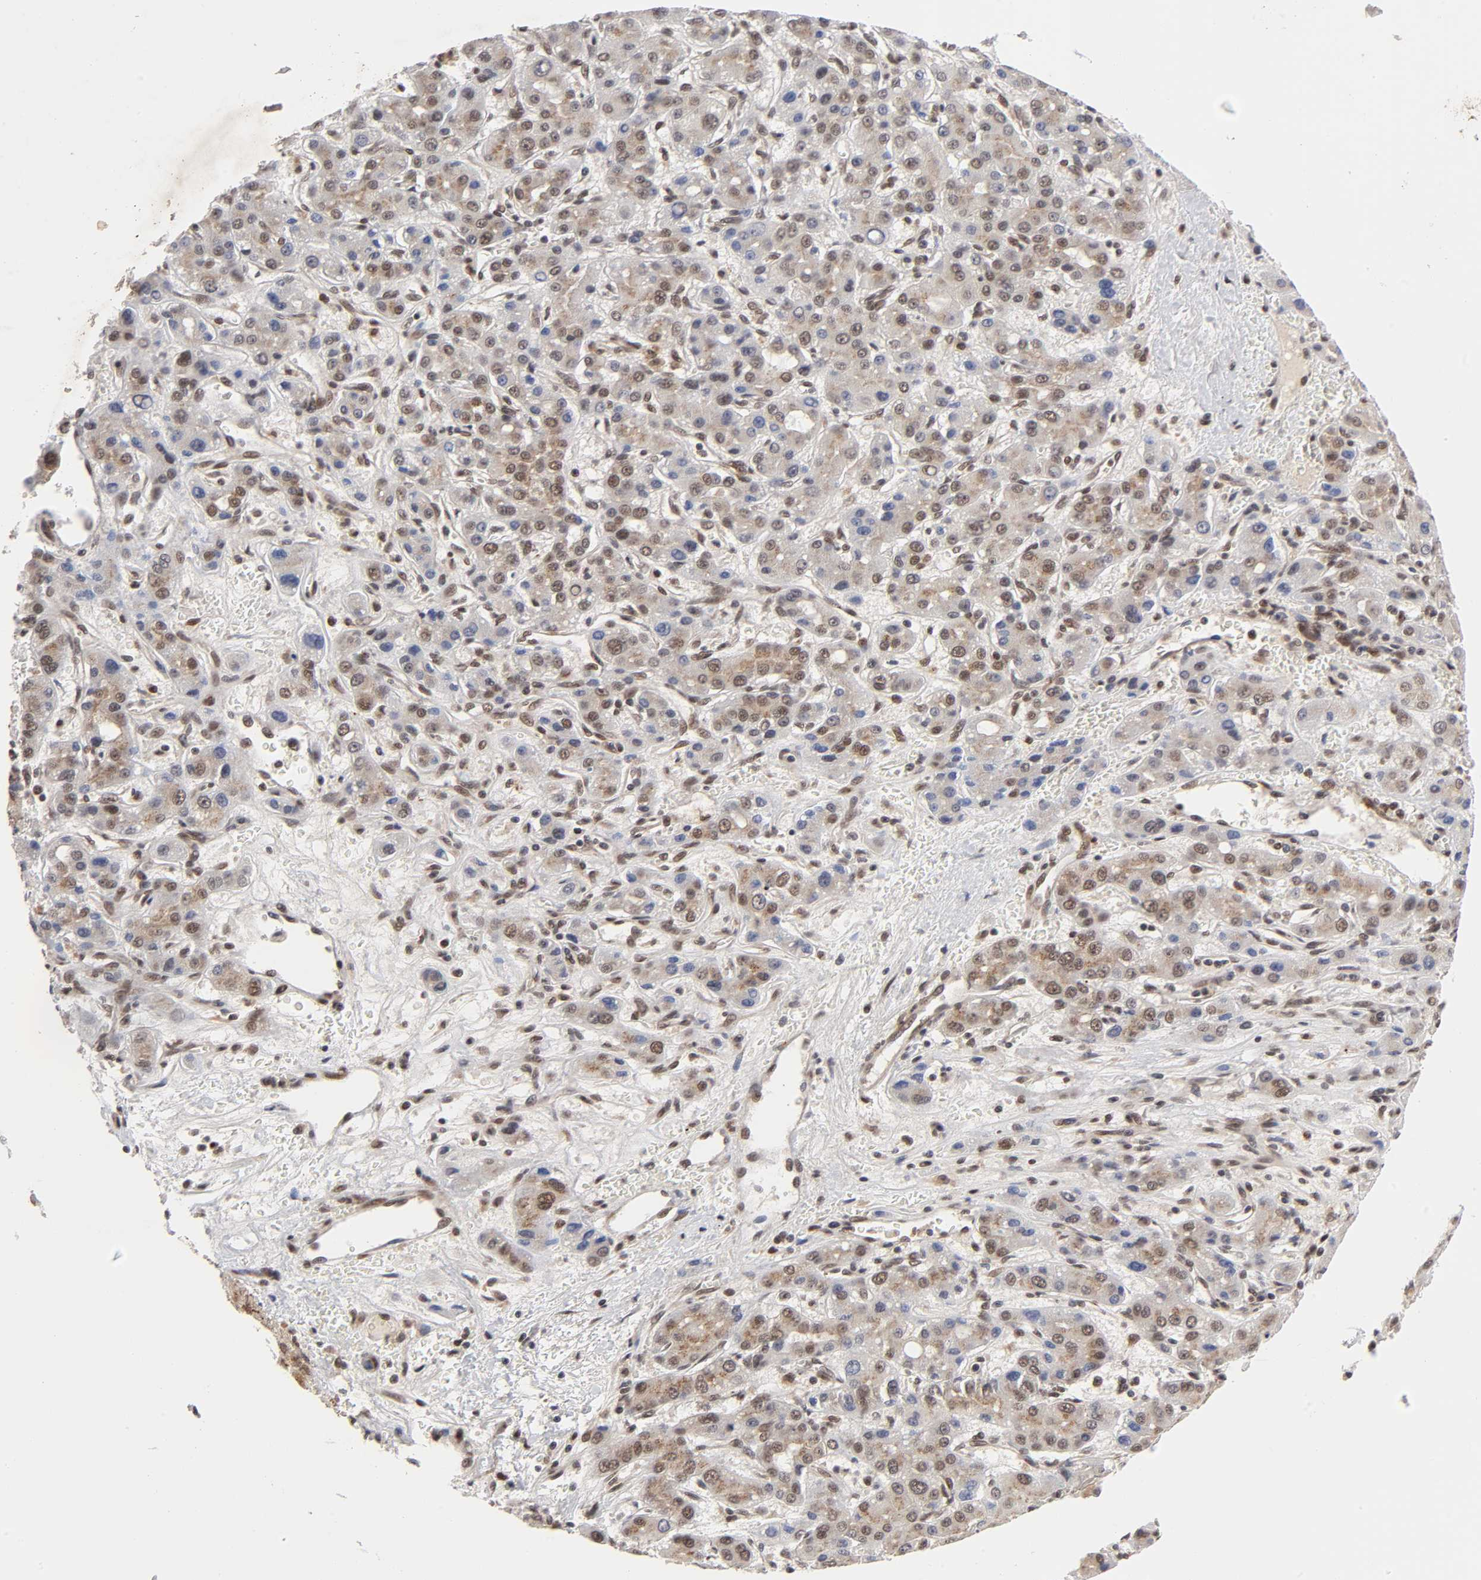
{"staining": {"intensity": "moderate", "quantity": ">75%", "location": "cytoplasmic/membranous,nuclear"}, "tissue": "liver cancer", "cell_type": "Tumor cells", "image_type": "cancer", "snomed": [{"axis": "morphology", "description": "Carcinoma, Hepatocellular, NOS"}, {"axis": "topography", "description": "Liver"}], "caption": "Immunohistochemical staining of hepatocellular carcinoma (liver) reveals medium levels of moderate cytoplasmic/membranous and nuclear positivity in about >75% of tumor cells.", "gene": "EP300", "patient": {"sex": "male", "age": 55}}